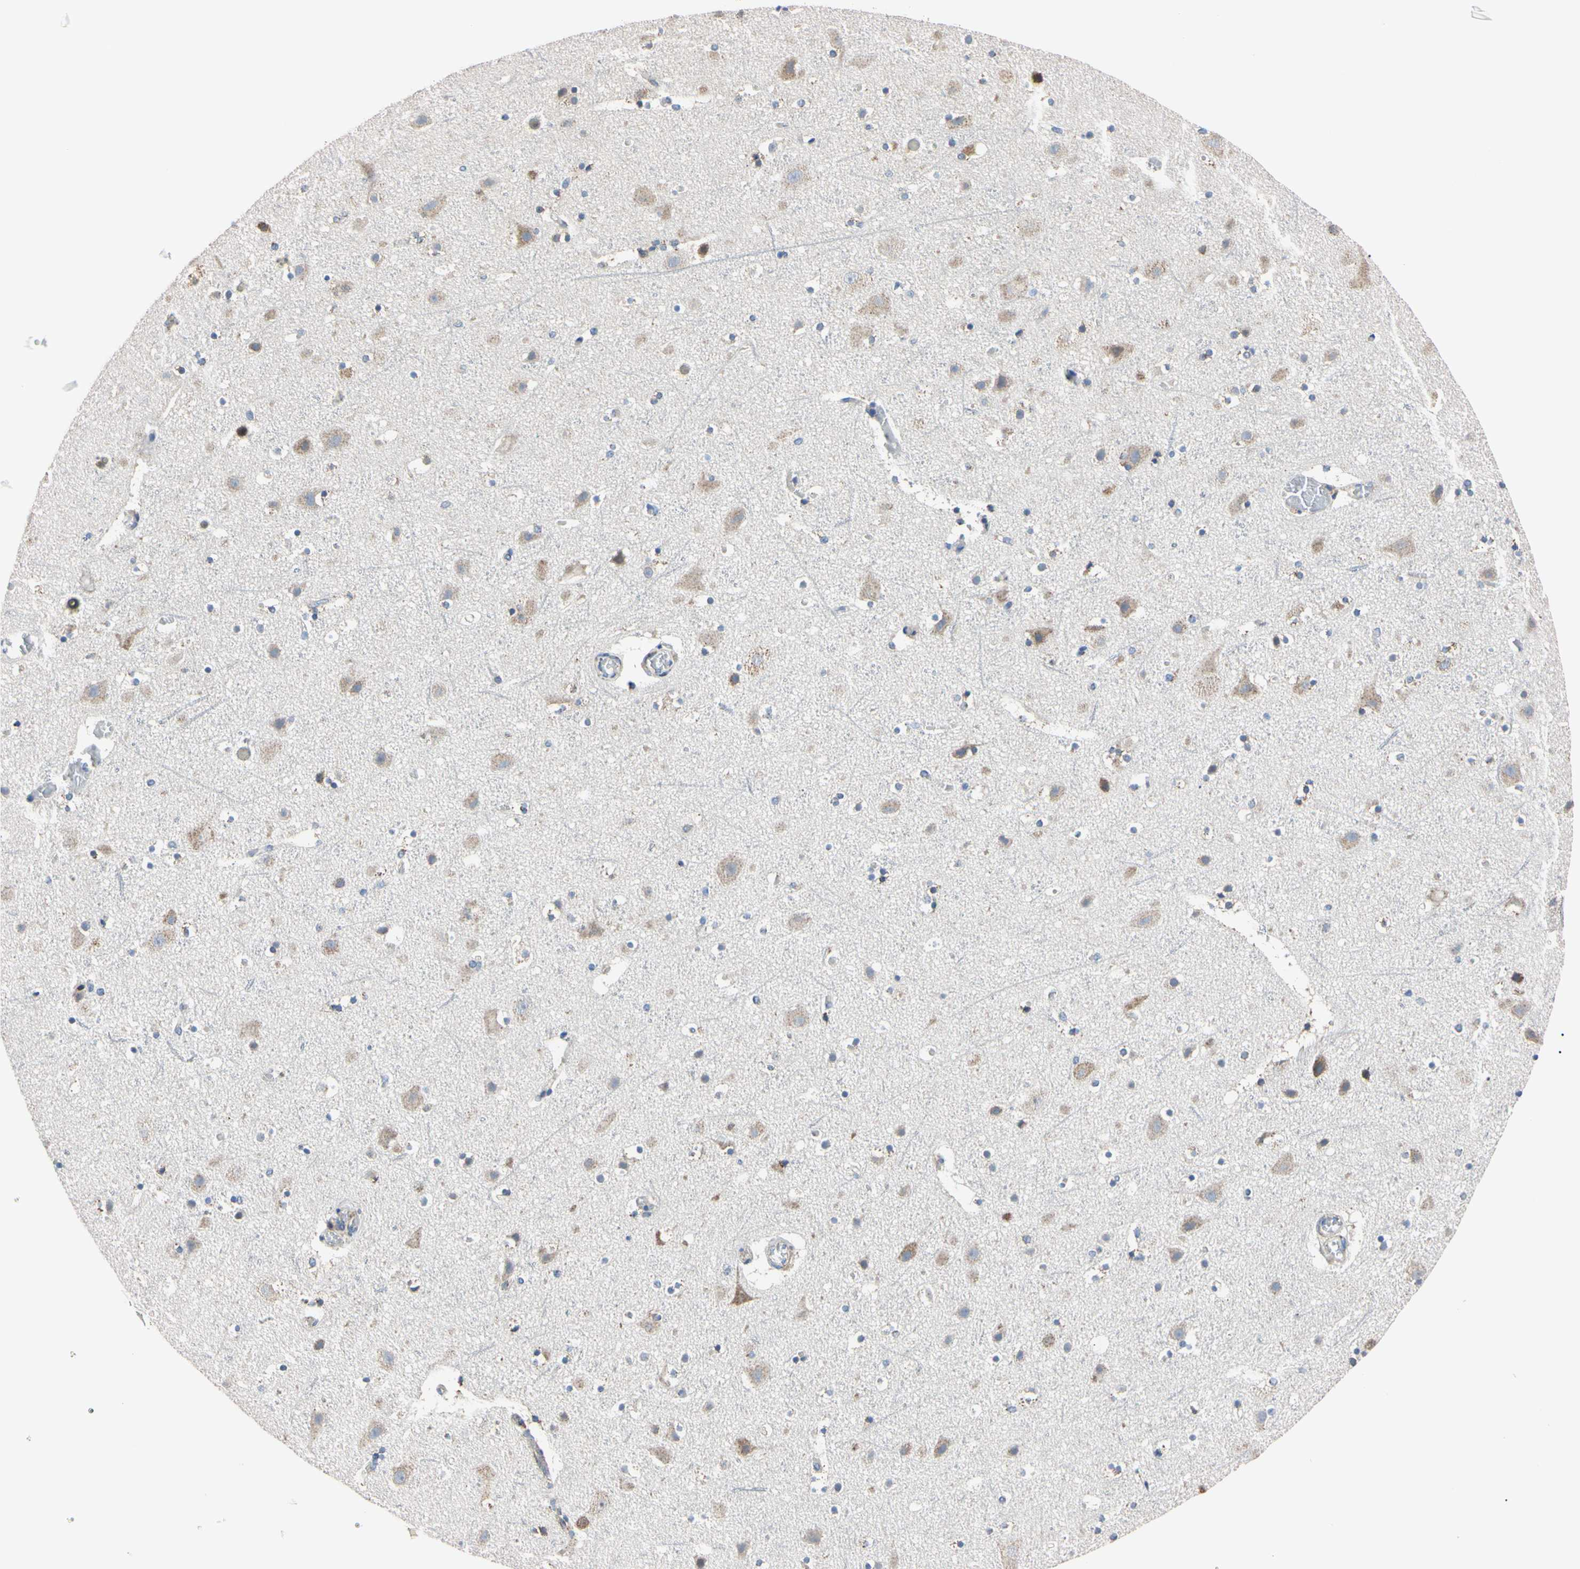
{"staining": {"intensity": "weak", "quantity": "25%-75%", "location": "cytoplasmic/membranous"}, "tissue": "cerebral cortex", "cell_type": "Endothelial cells", "image_type": "normal", "snomed": [{"axis": "morphology", "description": "Normal tissue, NOS"}, {"axis": "topography", "description": "Cerebral cortex"}], "caption": "Endothelial cells display low levels of weak cytoplasmic/membranous expression in about 25%-75% of cells in normal cerebral cortex.", "gene": "CLPP", "patient": {"sex": "male", "age": 45}}